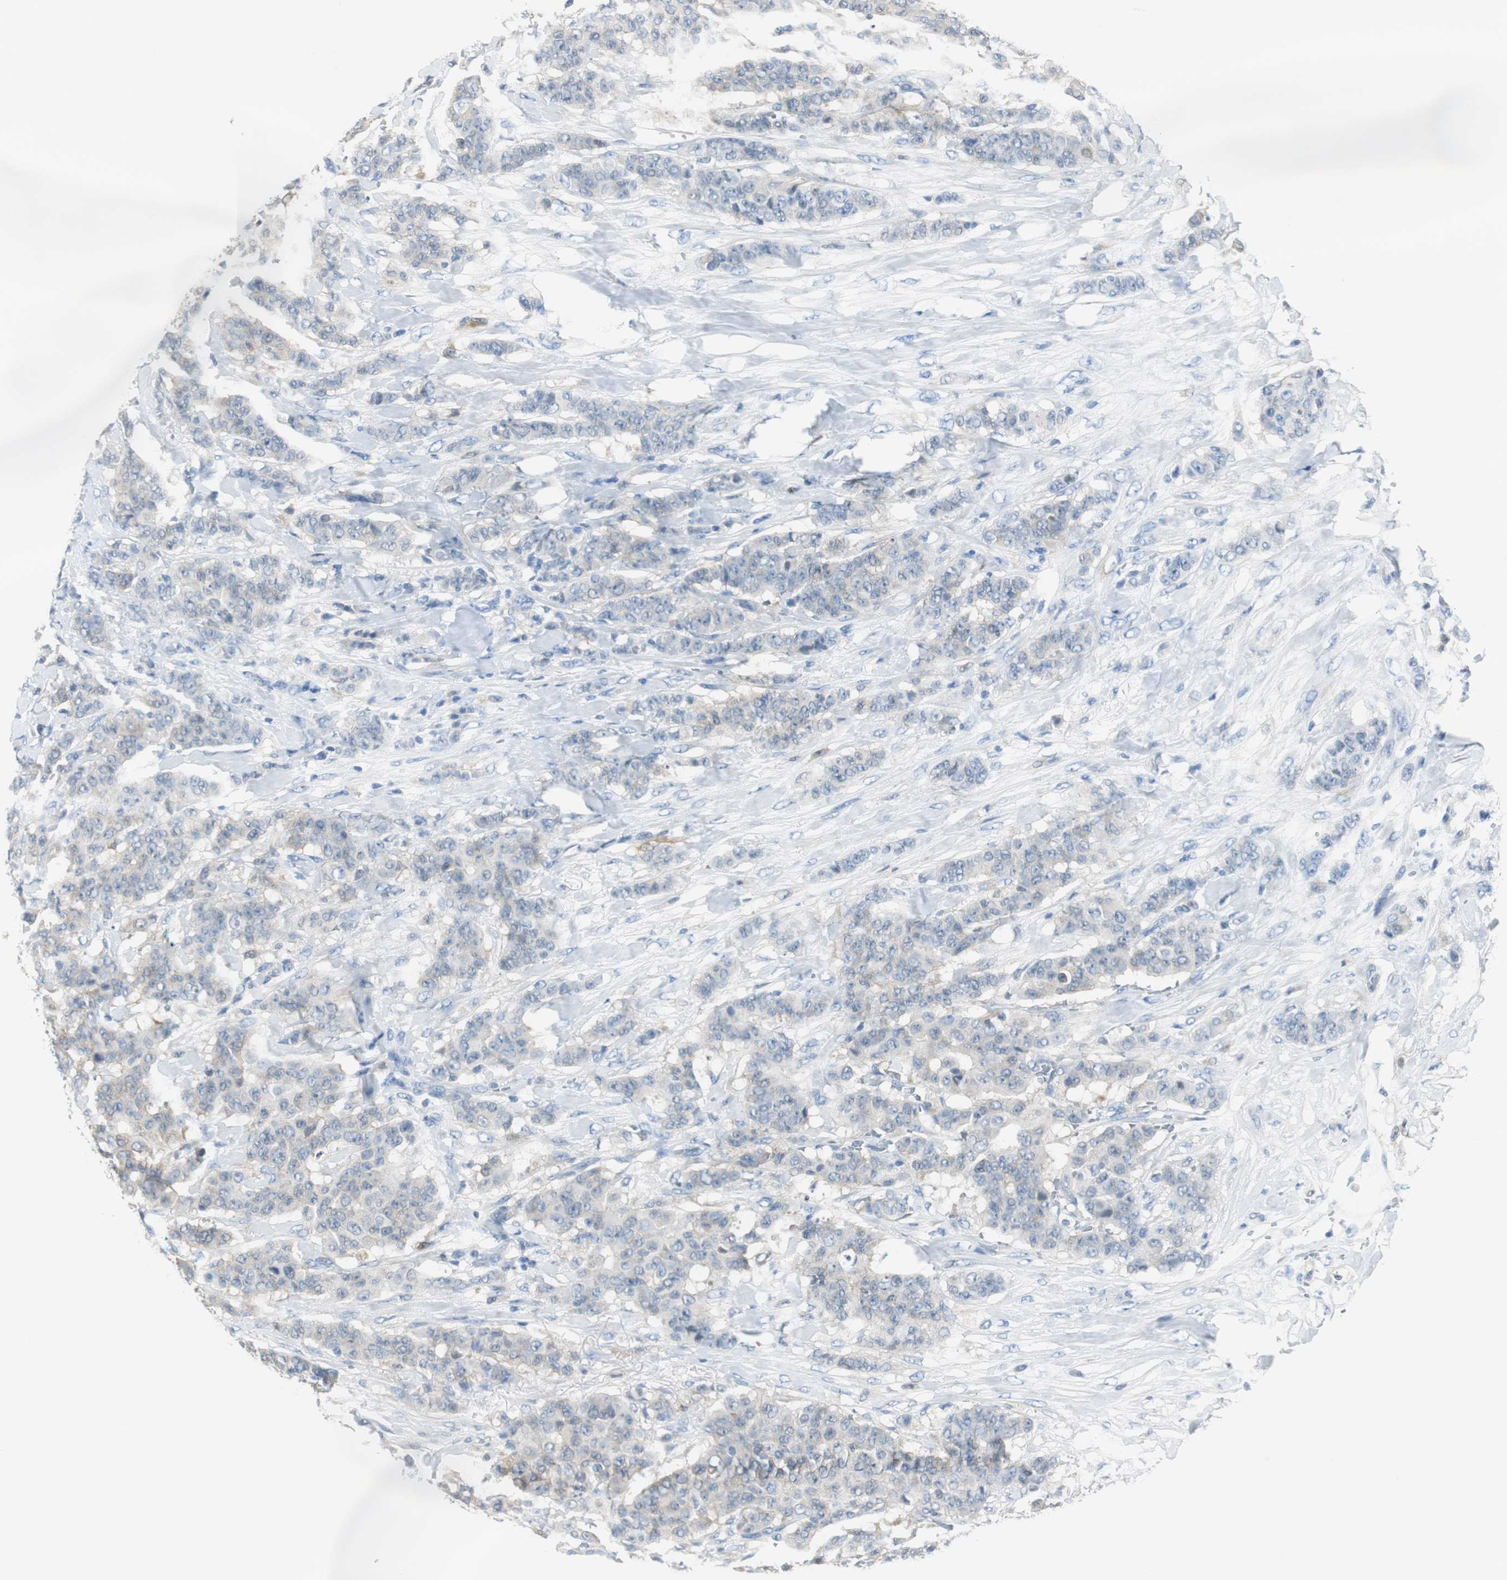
{"staining": {"intensity": "weak", "quantity": "<25%", "location": "cytoplasmic/membranous"}, "tissue": "breast cancer", "cell_type": "Tumor cells", "image_type": "cancer", "snomed": [{"axis": "morphology", "description": "Duct carcinoma"}, {"axis": "topography", "description": "Breast"}], "caption": "IHC micrograph of neoplastic tissue: human infiltrating ductal carcinoma (breast) stained with DAB (3,3'-diaminobenzidine) shows no significant protein expression in tumor cells.", "gene": "FBP1", "patient": {"sex": "female", "age": 40}}